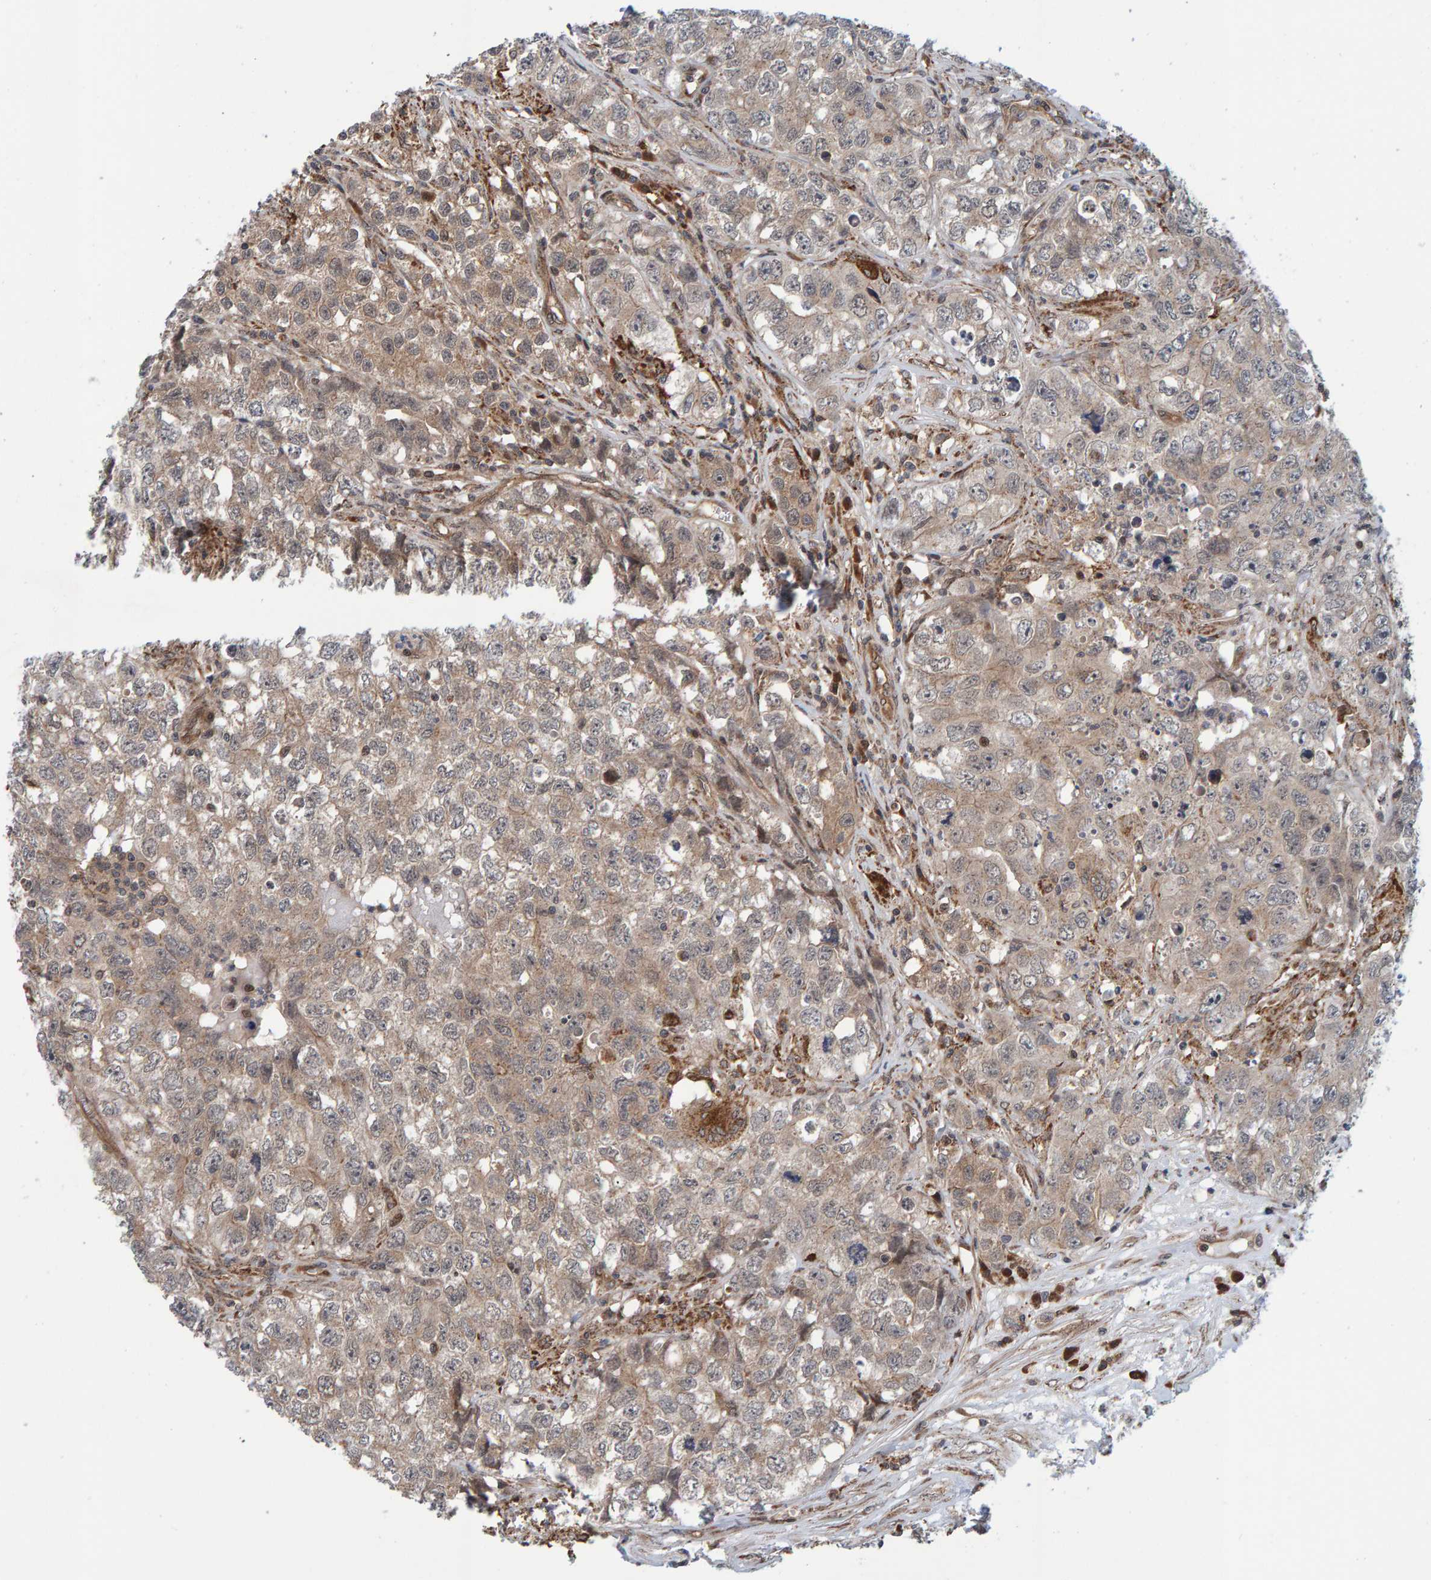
{"staining": {"intensity": "weak", "quantity": "25%-75%", "location": "cytoplasmic/membranous"}, "tissue": "testis cancer", "cell_type": "Tumor cells", "image_type": "cancer", "snomed": [{"axis": "morphology", "description": "Seminoma, NOS"}, {"axis": "morphology", "description": "Carcinoma, Embryonal, NOS"}, {"axis": "topography", "description": "Testis"}], "caption": "Testis cancer (embryonal carcinoma) stained with a protein marker exhibits weak staining in tumor cells.", "gene": "SCRN2", "patient": {"sex": "male", "age": 43}}